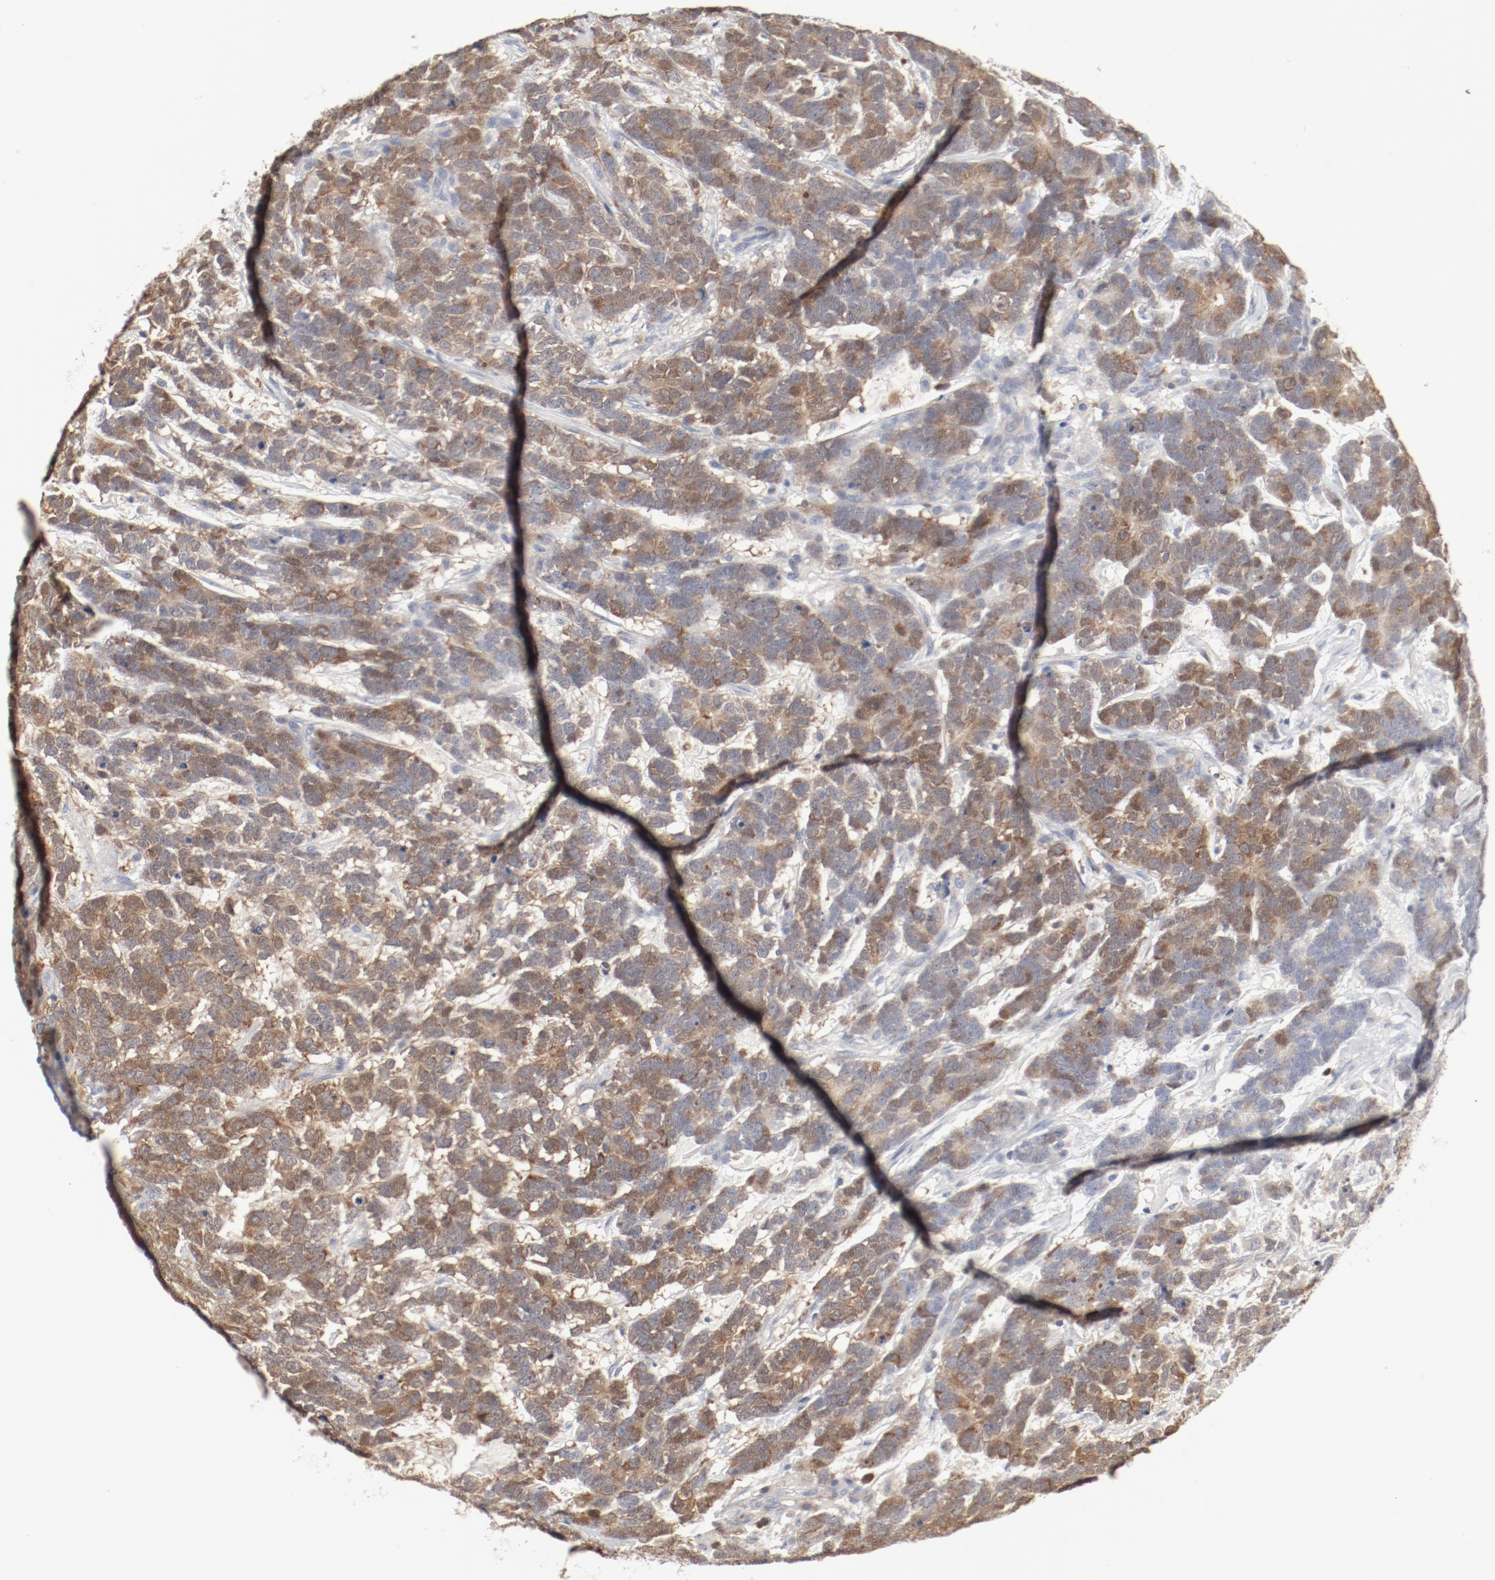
{"staining": {"intensity": "moderate", "quantity": ">75%", "location": "cytoplasmic/membranous,nuclear"}, "tissue": "testis cancer", "cell_type": "Tumor cells", "image_type": "cancer", "snomed": [{"axis": "morphology", "description": "Carcinoma, Embryonal, NOS"}, {"axis": "topography", "description": "Testis"}], "caption": "Testis embryonal carcinoma stained for a protein (brown) reveals moderate cytoplasmic/membranous and nuclear positive positivity in approximately >75% of tumor cells.", "gene": "CDK1", "patient": {"sex": "male", "age": 26}}